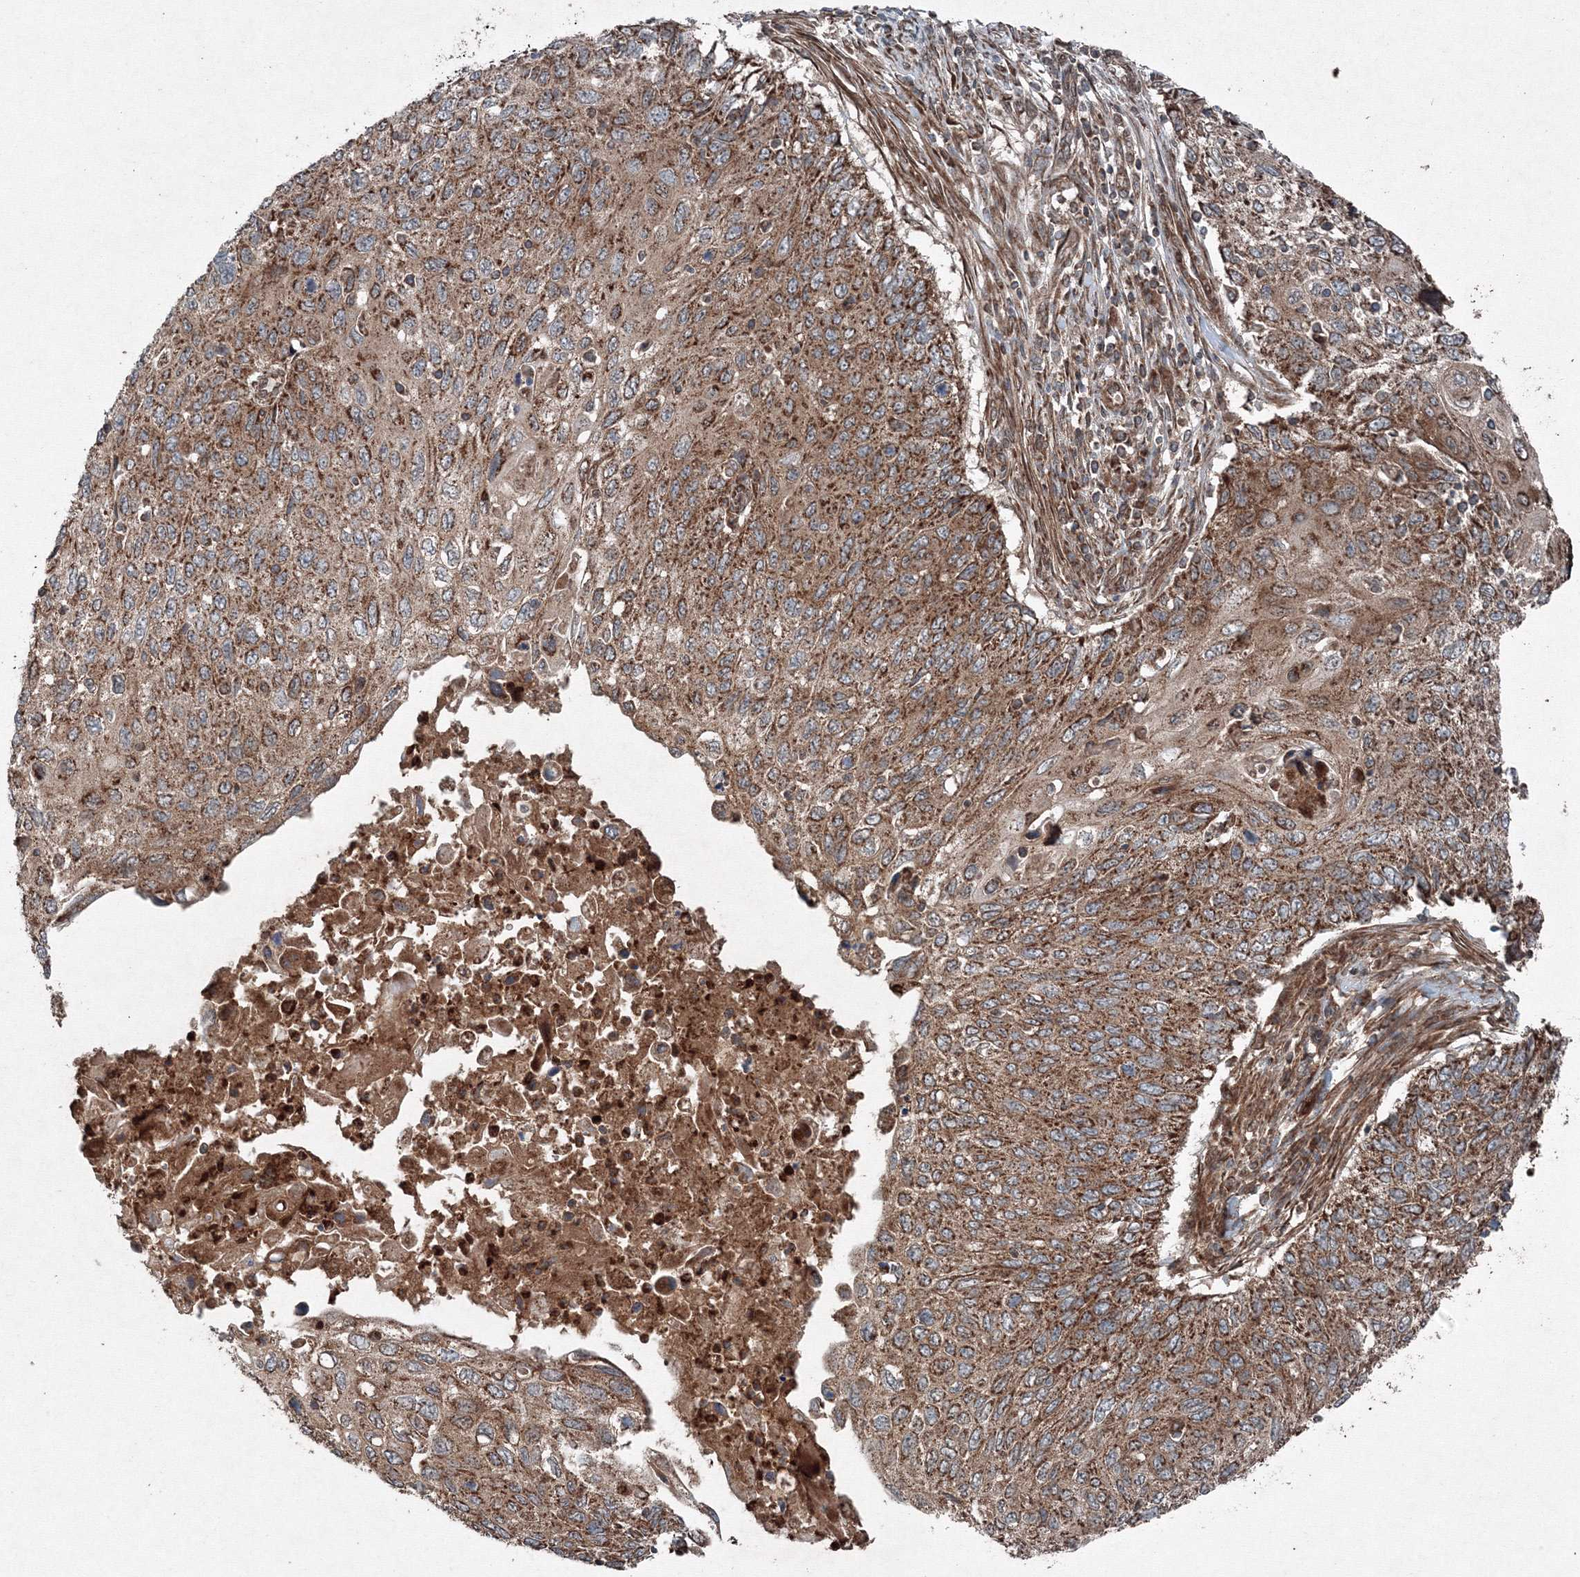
{"staining": {"intensity": "moderate", "quantity": ">75%", "location": "cytoplasmic/membranous"}, "tissue": "cervical cancer", "cell_type": "Tumor cells", "image_type": "cancer", "snomed": [{"axis": "morphology", "description": "Squamous cell carcinoma, NOS"}, {"axis": "topography", "description": "Cervix"}], "caption": "A high-resolution image shows immunohistochemistry (IHC) staining of squamous cell carcinoma (cervical), which exhibits moderate cytoplasmic/membranous positivity in approximately >75% of tumor cells.", "gene": "COPS7B", "patient": {"sex": "female", "age": 70}}